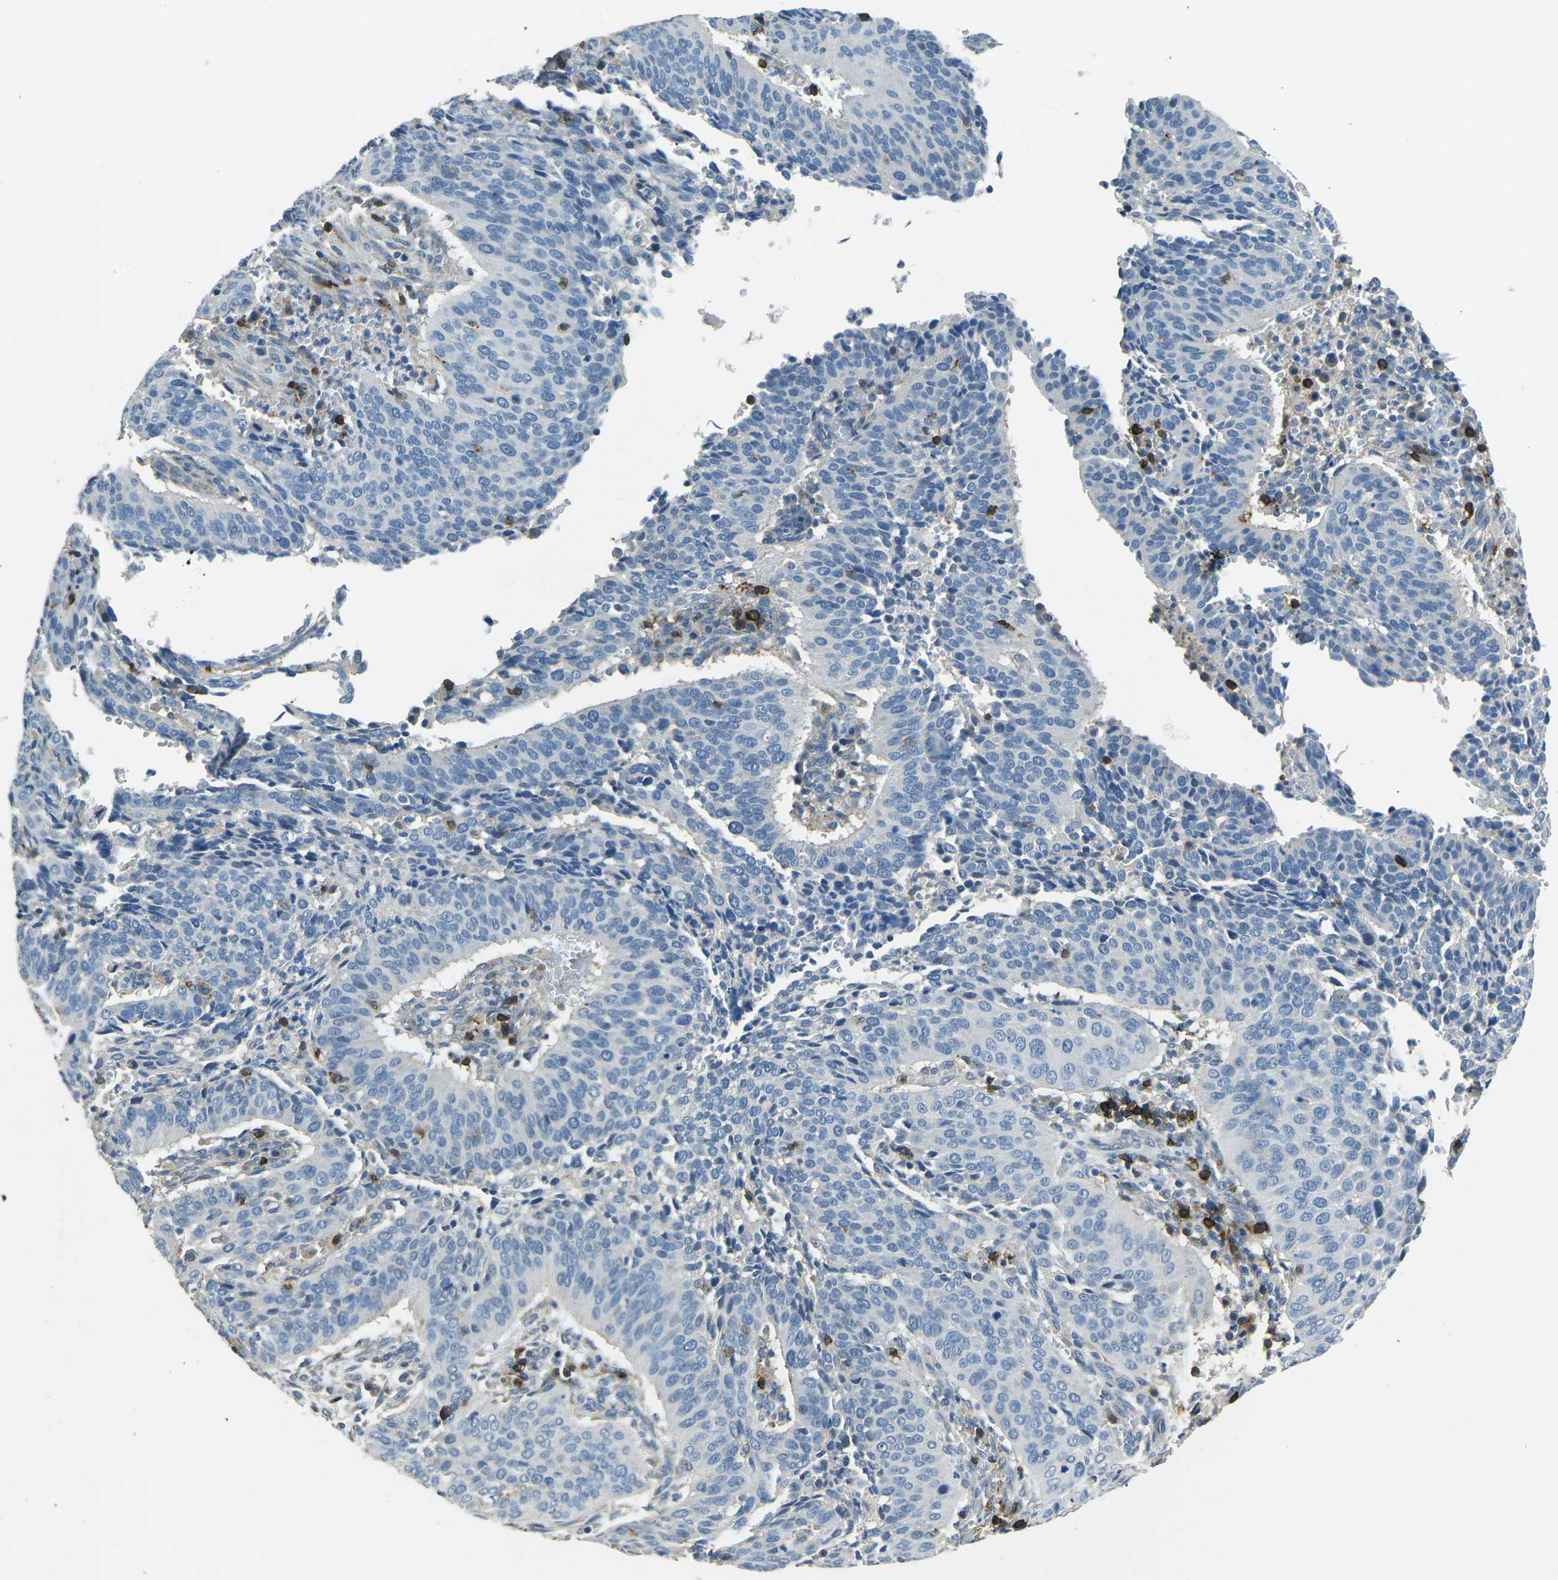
{"staining": {"intensity": "negative", "quantity": "none", "location": "none"}, "tissue": "cervical cancer", "cell_type": "Tumor cells", "image_type": "cancer", "snomed": [{"axis": "morphology", "description": "Normal tissue, NOS"}, {"axis": "morphology", "description": "Squamous cell carcinoma, NOS"}, {"axis": "topography", "description": "Cervix"}], "caption": "A high-resolution histopathology image shows immunohistochemistry staining of cervical cancer (squamous cell carcinoma), which shows no significant expression in tumor cells. (DAB immunohistochemistry (IHC) with hematoxylin counter stain).", "gene": "CD6", "patient": {"sex": "female", "age": 39}}